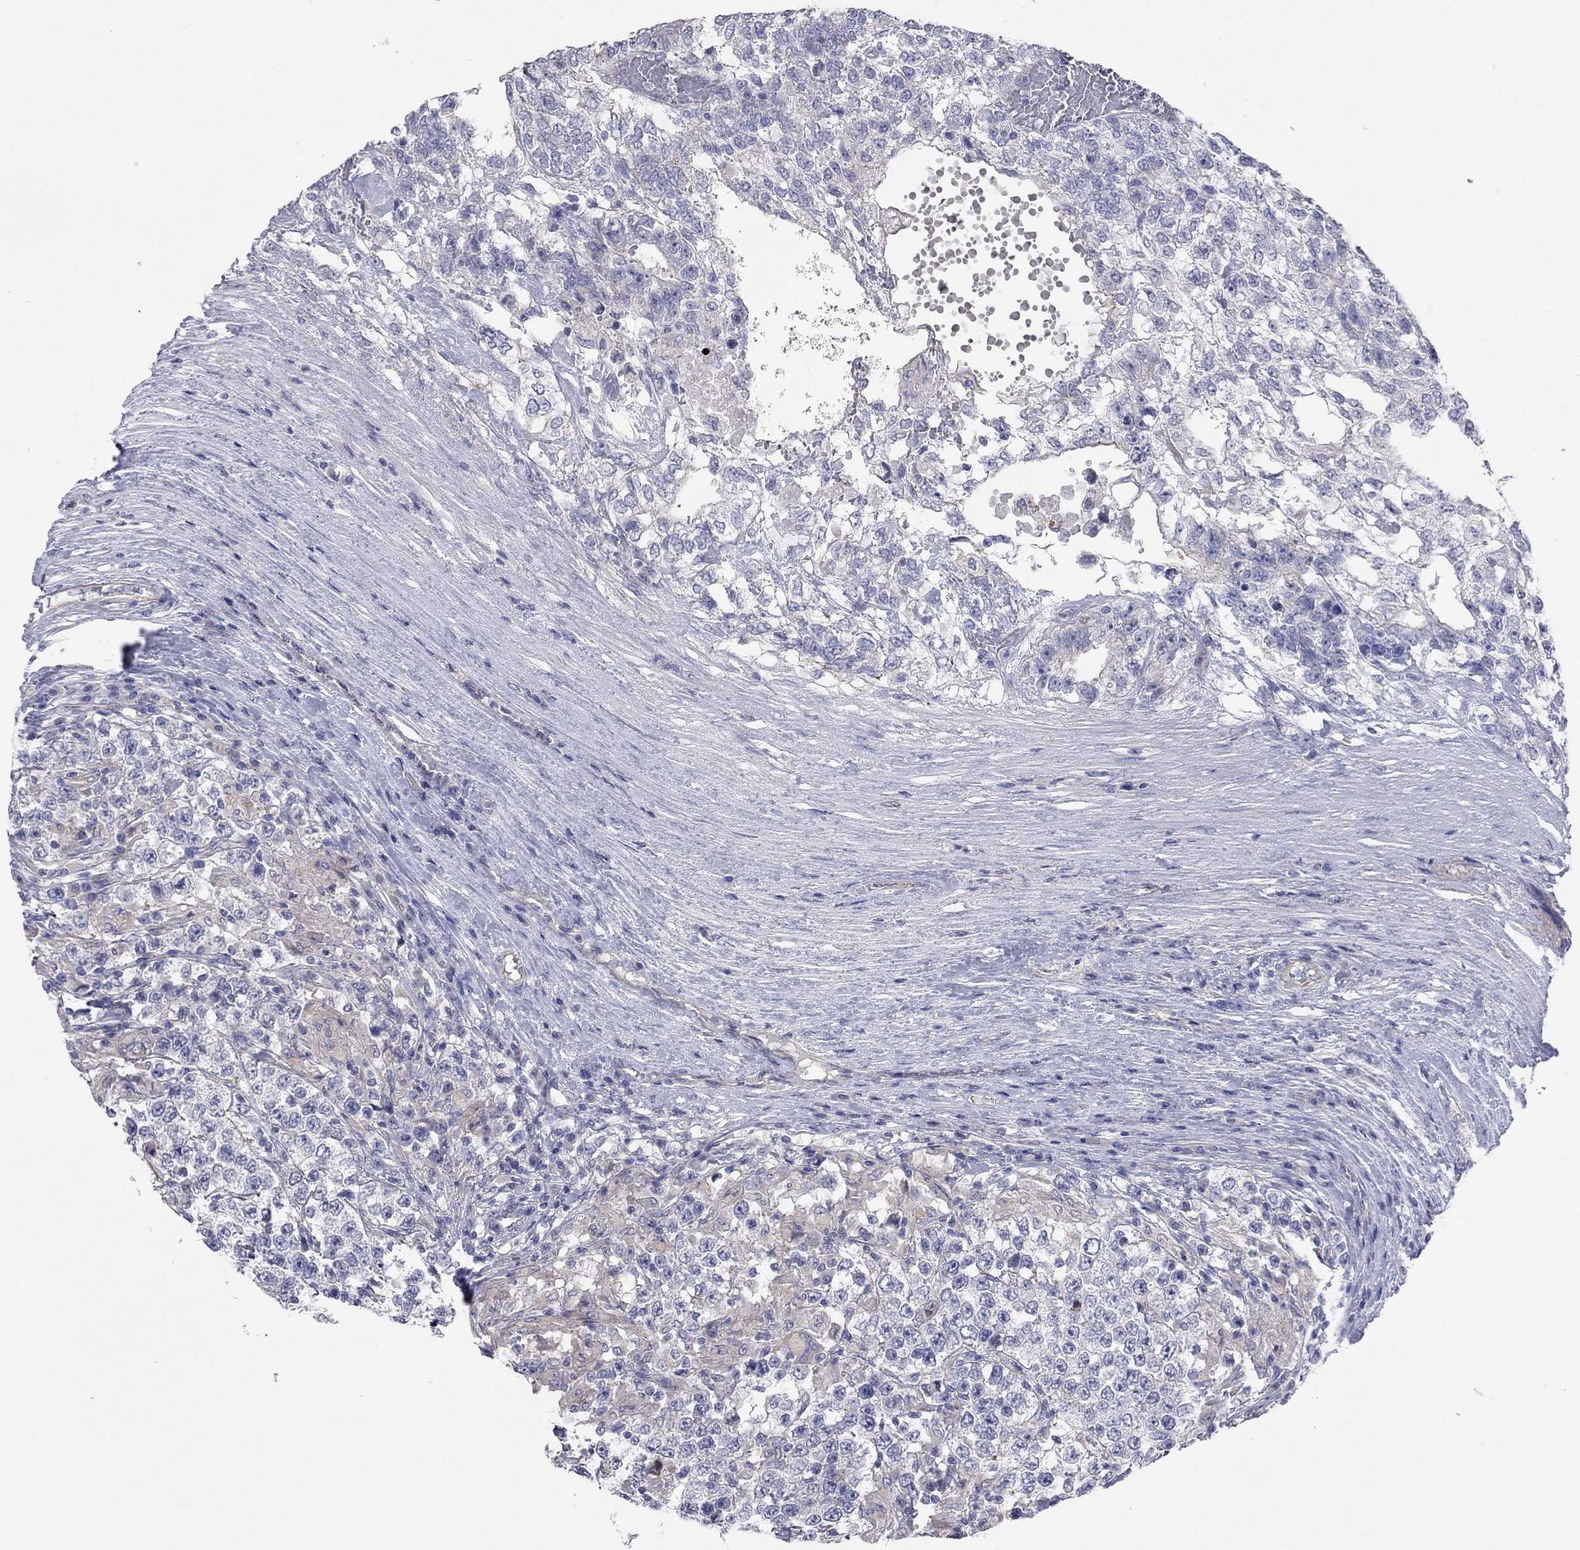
{"staining": {"intensity": "negative", "quantity": "none", "location": "none"}, "tissue": "testis cancer", "cell_type": "Tumor cells", "image_type": "cancer", "snomed": [{"axis": "morphology", "description": "Seminoma, NOS"}, {"axis": "morphology", "description": "Carcinoma, Embryonal, NOS"}, {"axis": "topography", "description": "Testis"}], "caption": "High magnification brightfield microscopy of seminoma (testis) stained with DAB (3,3'-diaminobenzidine) (brown) and counterstained with hematoxylin (blue): tumor cells show no significant expression.", "gene": "KCNB1", "patient": {"sex": "male", "age": 41}}